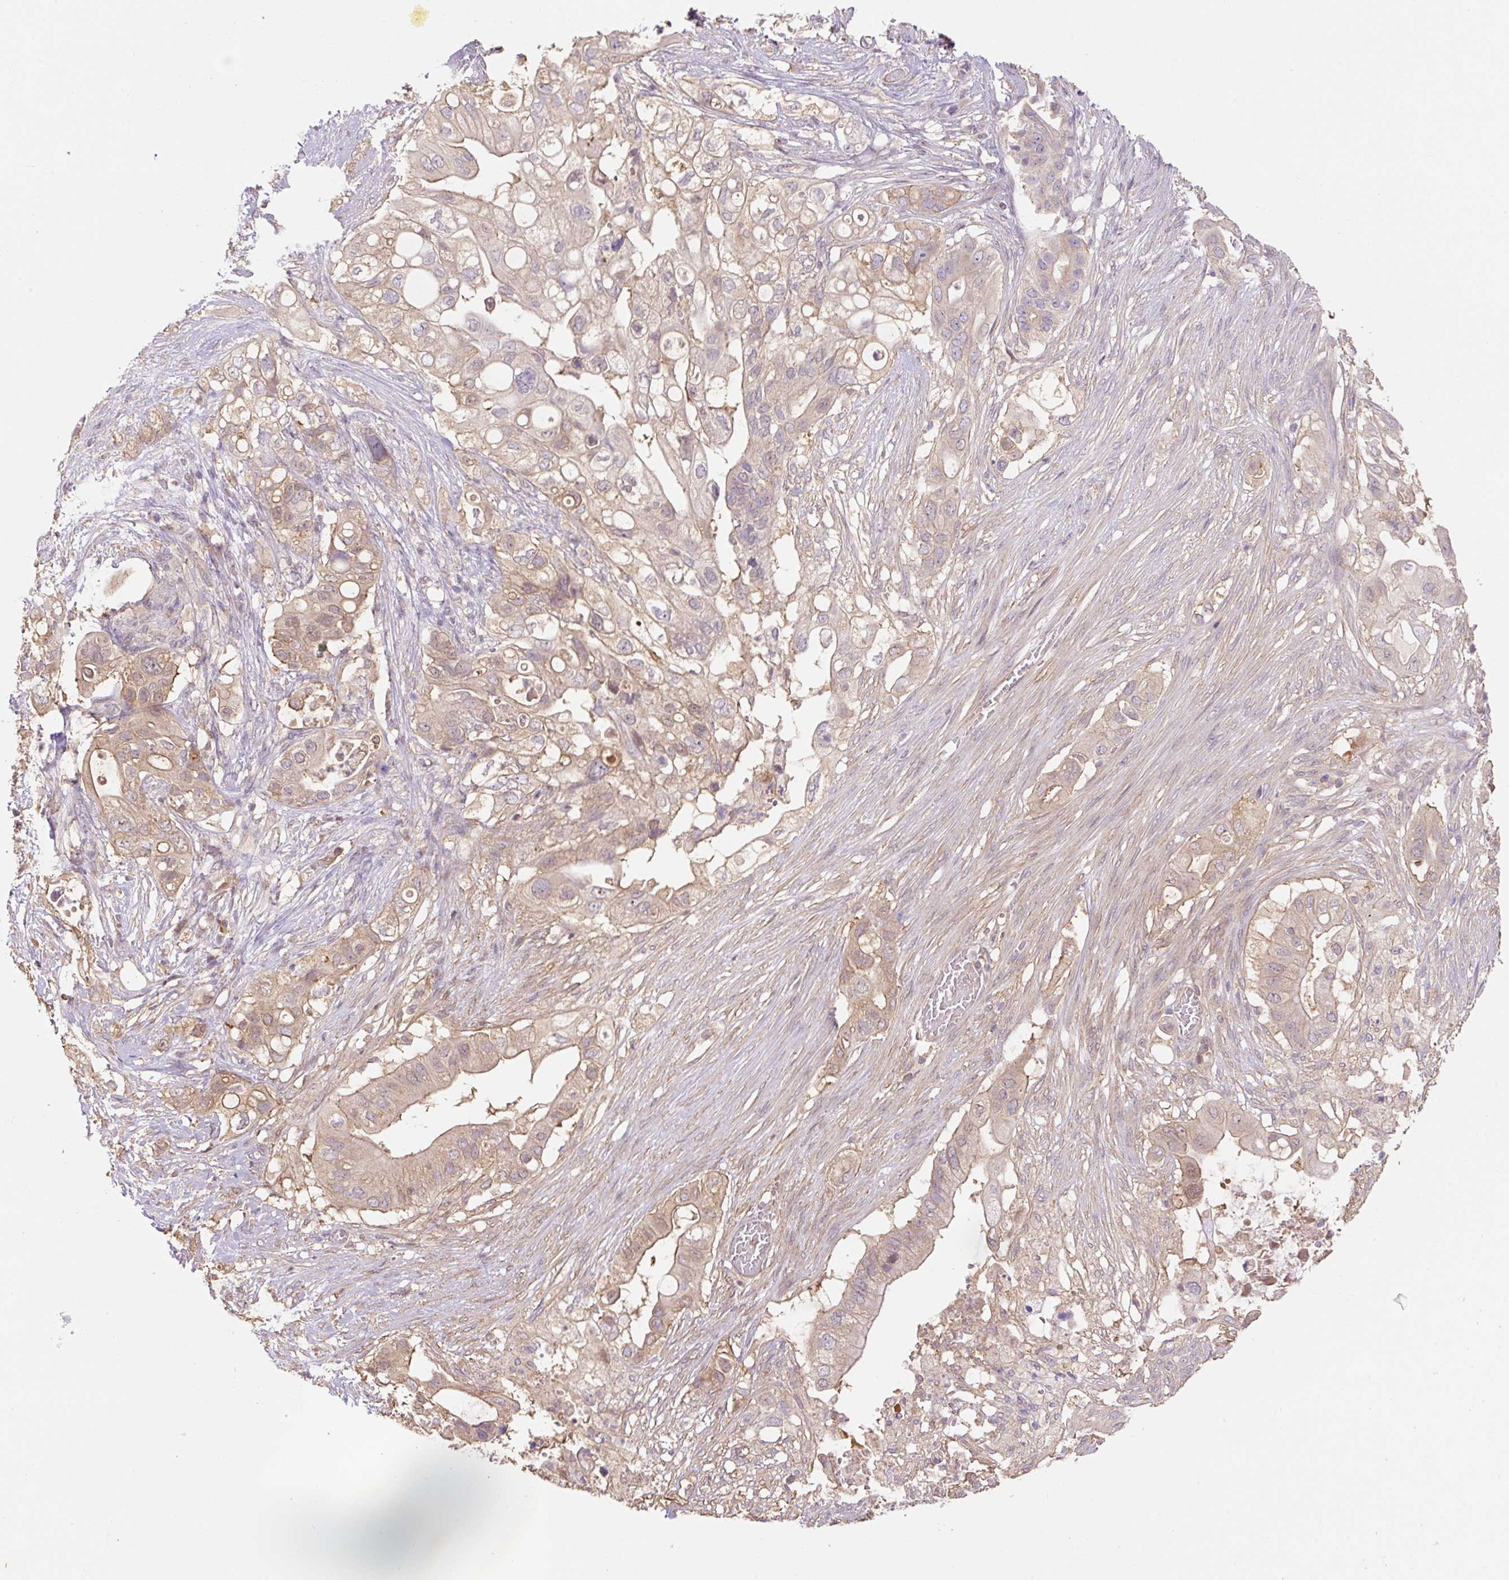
{"staining": {"intensity": "weak", "quantity": ">75%", "location": "cytoplasmic/membranous"}, "tissue": "pancreatic cancer", "cell_type": "Tumor cells", "image_type": "cancer", "snomed": [{"axis": "morphology", "description": "Adenocarcinoma, NOS"}, {"axis": "topography", "description": "Pancreas"}], "caption": "Immunohistochemical staining of human adenocarcinoma (pancreatic) exhibits low levels of weak cytoplasmic/membranous positivity in approximately >75% of tumor cells. The protein is shown in brown color, while the nuclei are stained blue.", "gene": "COX8A", "patient": {"sex": "female", "age": 72}}